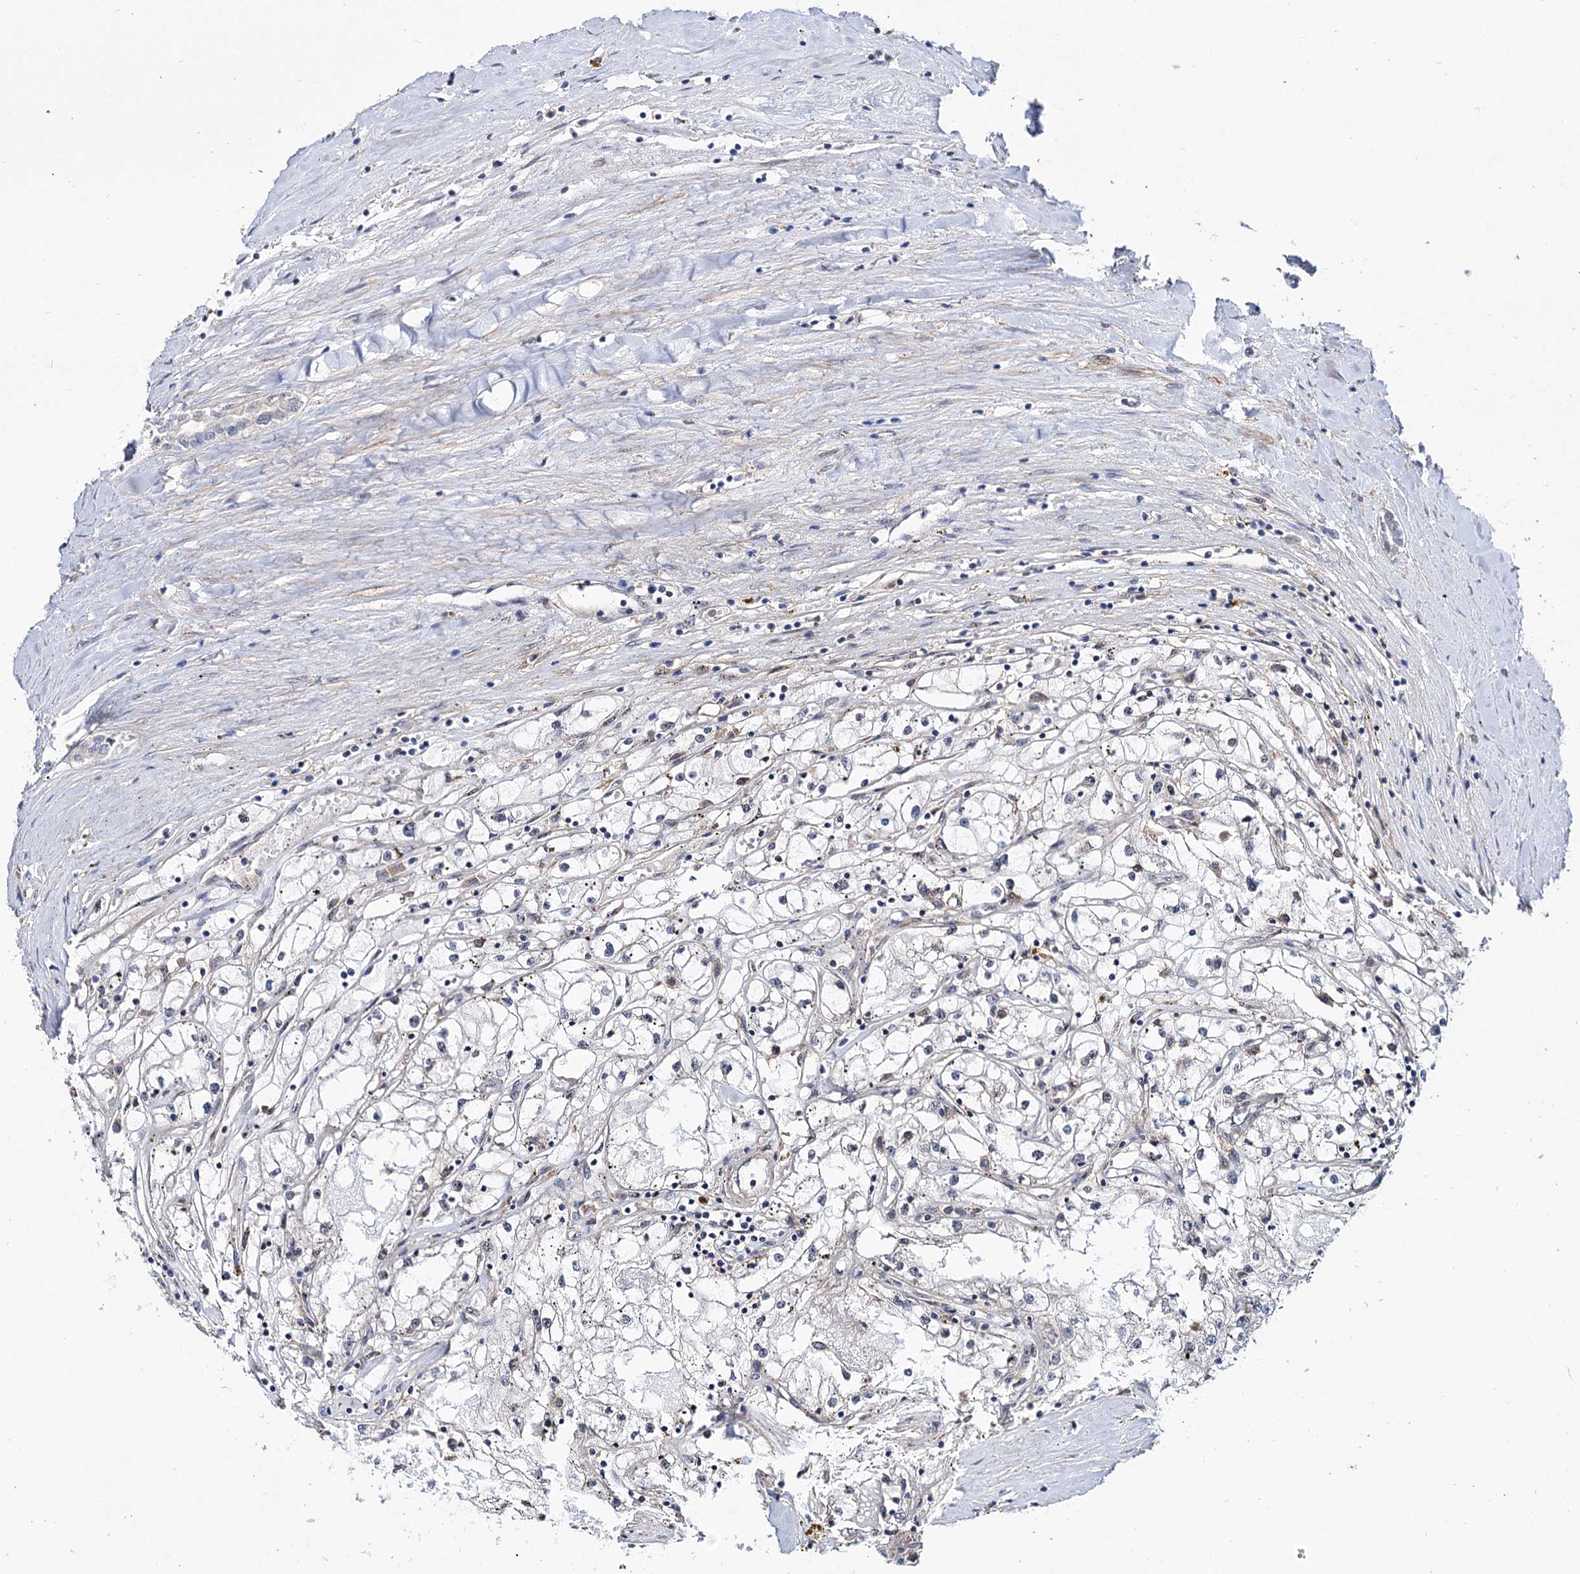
{"staining": {"intensity": "negative", "quantity": "none", "location": "none"}, "tissue": "renal cancer", "cell_type": "Tumor cells", "image_type": "cancer", "snomed": [{"axis": "morphology", "description": "Adenocarcinoma, NOS"}, {"axis": "topography", "description": "Kidney"}], "caption": "This is a micrograph of immunohistochemistry (IHC) staining of renal cancer (adenocarcinoma), which shows no expression in tumor cells.", "gene": "SEC24A", "patient": {"sex": "male", "age": 56}}